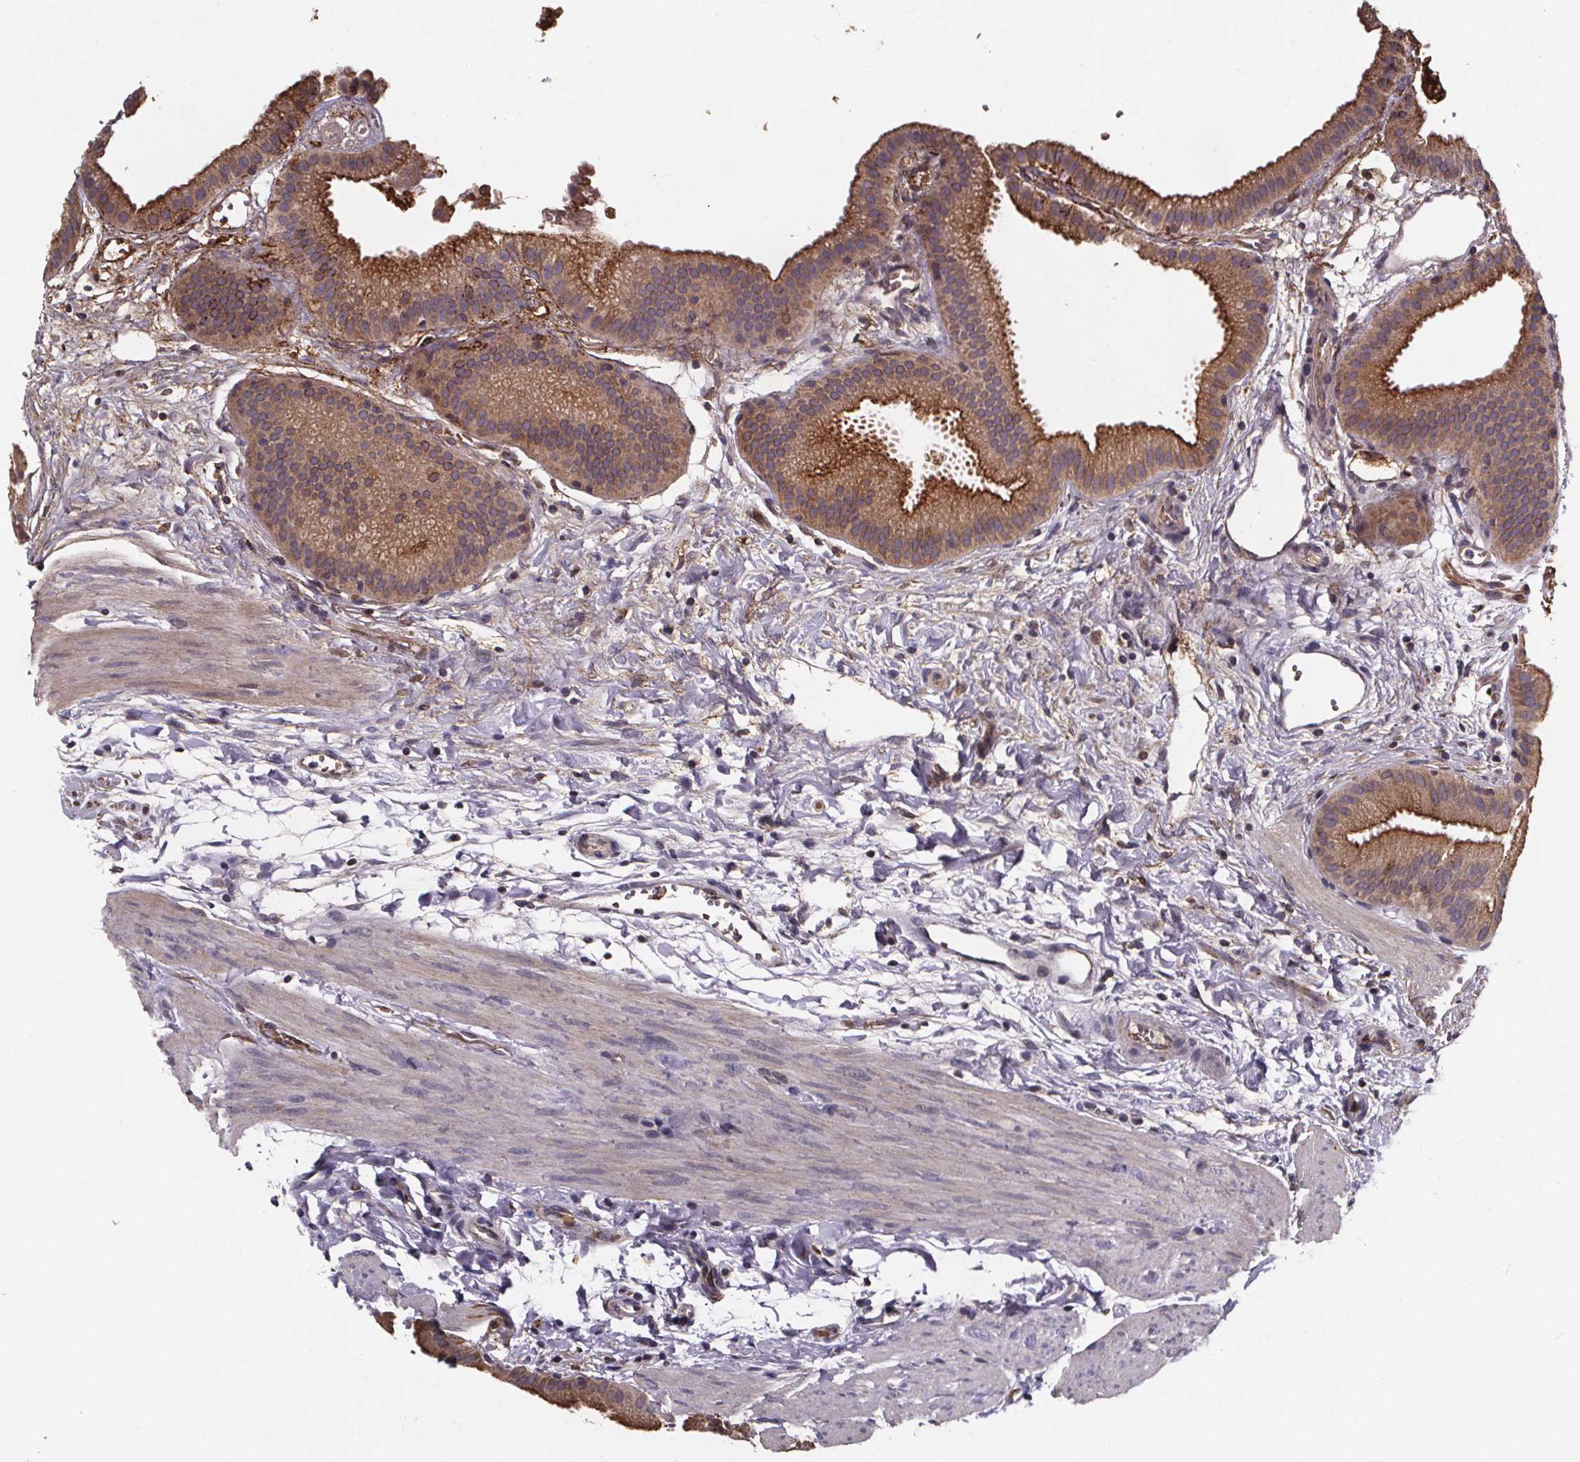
{"staining": {"intensity": "moderate", "quantity": ">75%", "location": "cytoplasmic/membranous"}, "tissue": "gallbladder", "cell_type": "Glandular cells", "image_type": "normal", "snomed": [{"axis": "morphology", "description": "Normal tissue, NOS"}, {"axis": "topography", "description": "Gallbladder"}], "caption": "Protein expression analysis of benign human gallbladder reveals moderate cytoplasmic/membranous expression in approximately >75% of glandular cells. Ihc stains the protein of interest in brown and the nuclei are stained blue.", "gene": "FASTKD3", "patient": {"sex": "female", "age": 63}}